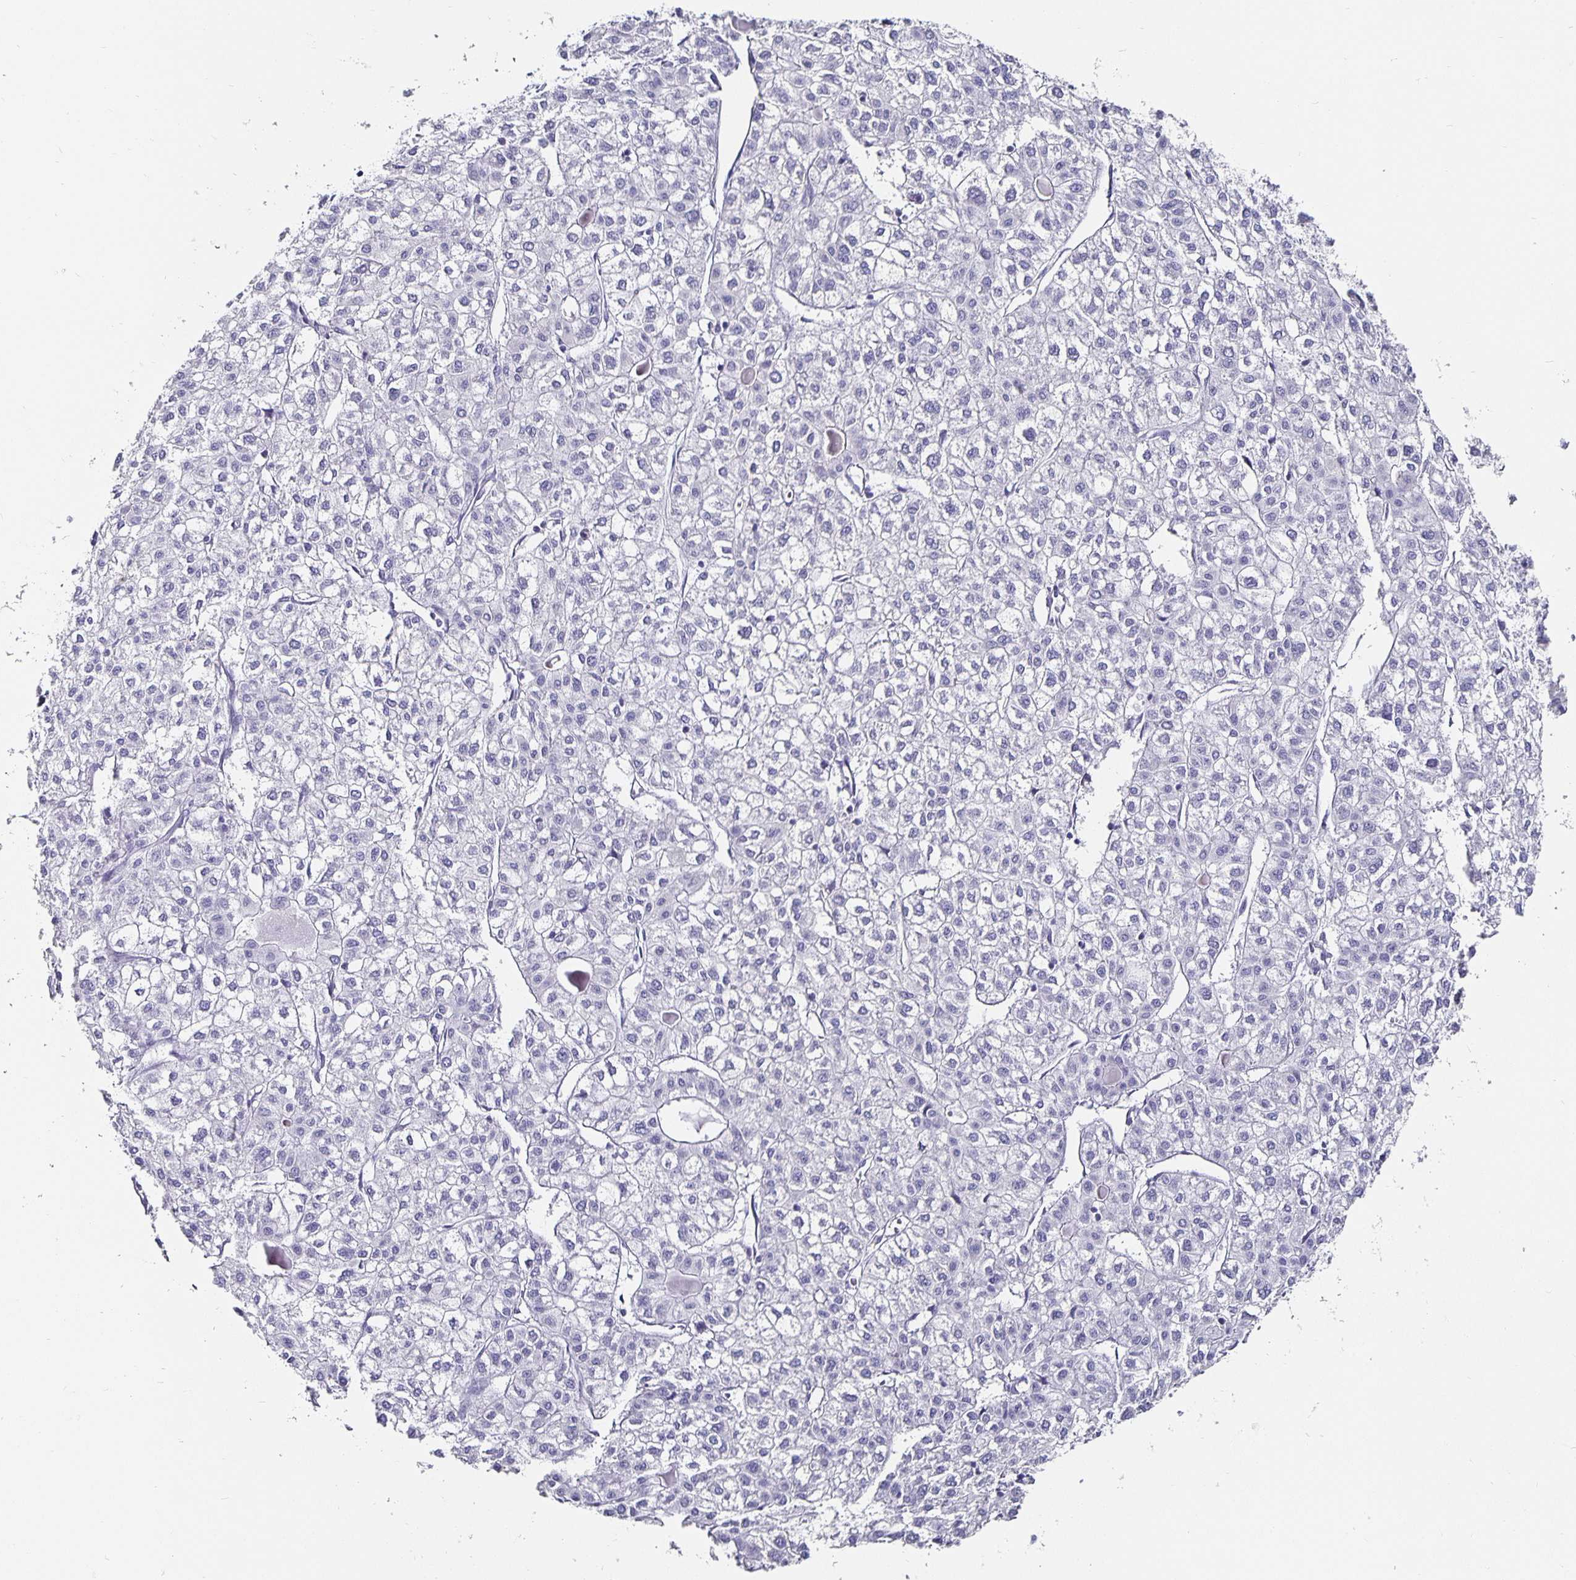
{"staining": {"intensity": "negative", "quantity": "none", "location": "none"}, "tissue": "liver cancer", "cell_type": "Tumor cells", "image_type": "cancer", "snomed": [{"axis": "morphology", "description": "Carcinoma, Hepatocellular, NOS"}, {"axis": "topography", "description": "Liver"}], "caption": "A micrograph of human liver cancer (hepatocellular carcinoma) is negative for staining in tumor cells.", "gene": "CHGA", "patient": {"sex": "female", "age": 43}}